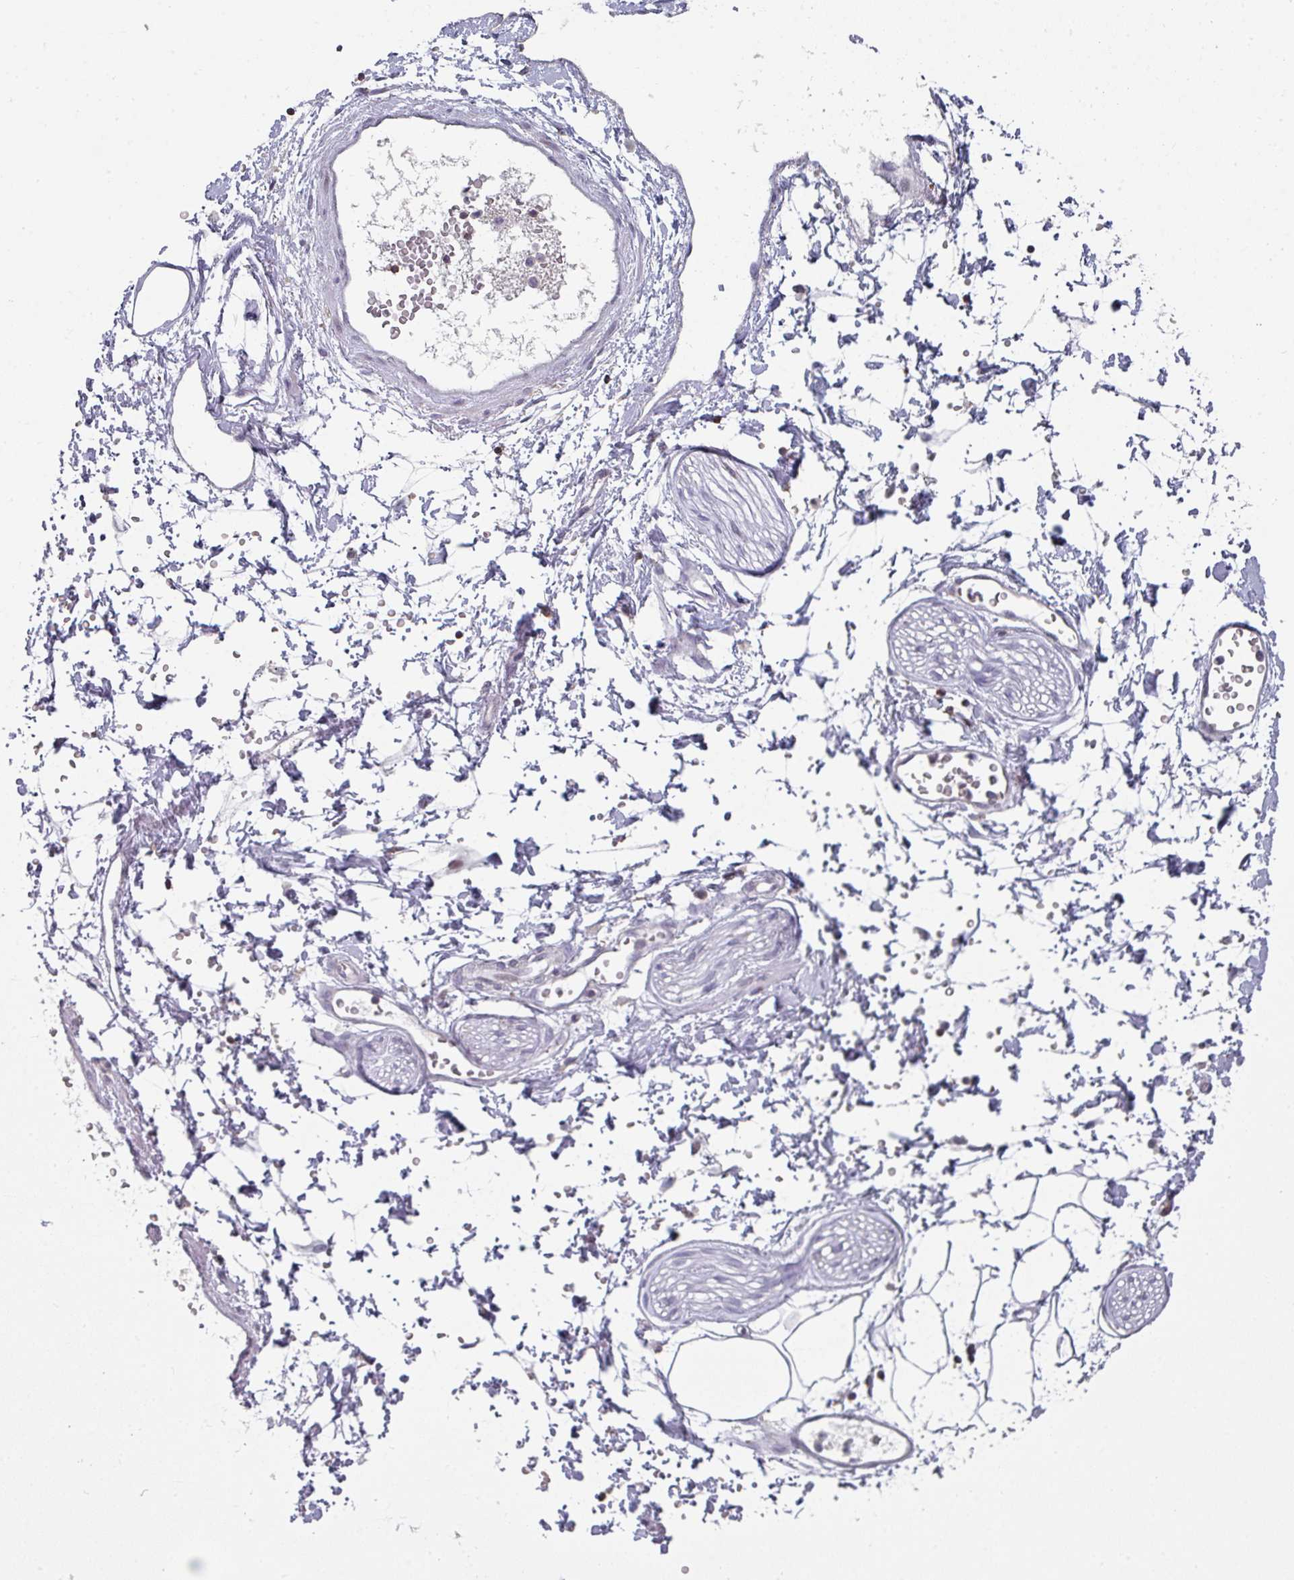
{"staining": {"intensity": "negative", "quantity": "none", "location": "none"}, "tissue": "adipose tissue", "cell_type": "Adipocytes", "image_type": "normal", "snomed": [{"axis": "morphology", "description": "Normal tissue, NOS"}, {"axis": "topography", "description": "Prostate"}, {"axis": "topography", "description": "Peripheral nerve tissue"}], "caption": "The micrograph reveals no significant staining in adipocytes of adipose tissue. Nuclei are stained in blue.", "gene": "RASAL3", "patient": {"sex": "male", "age": 55}}